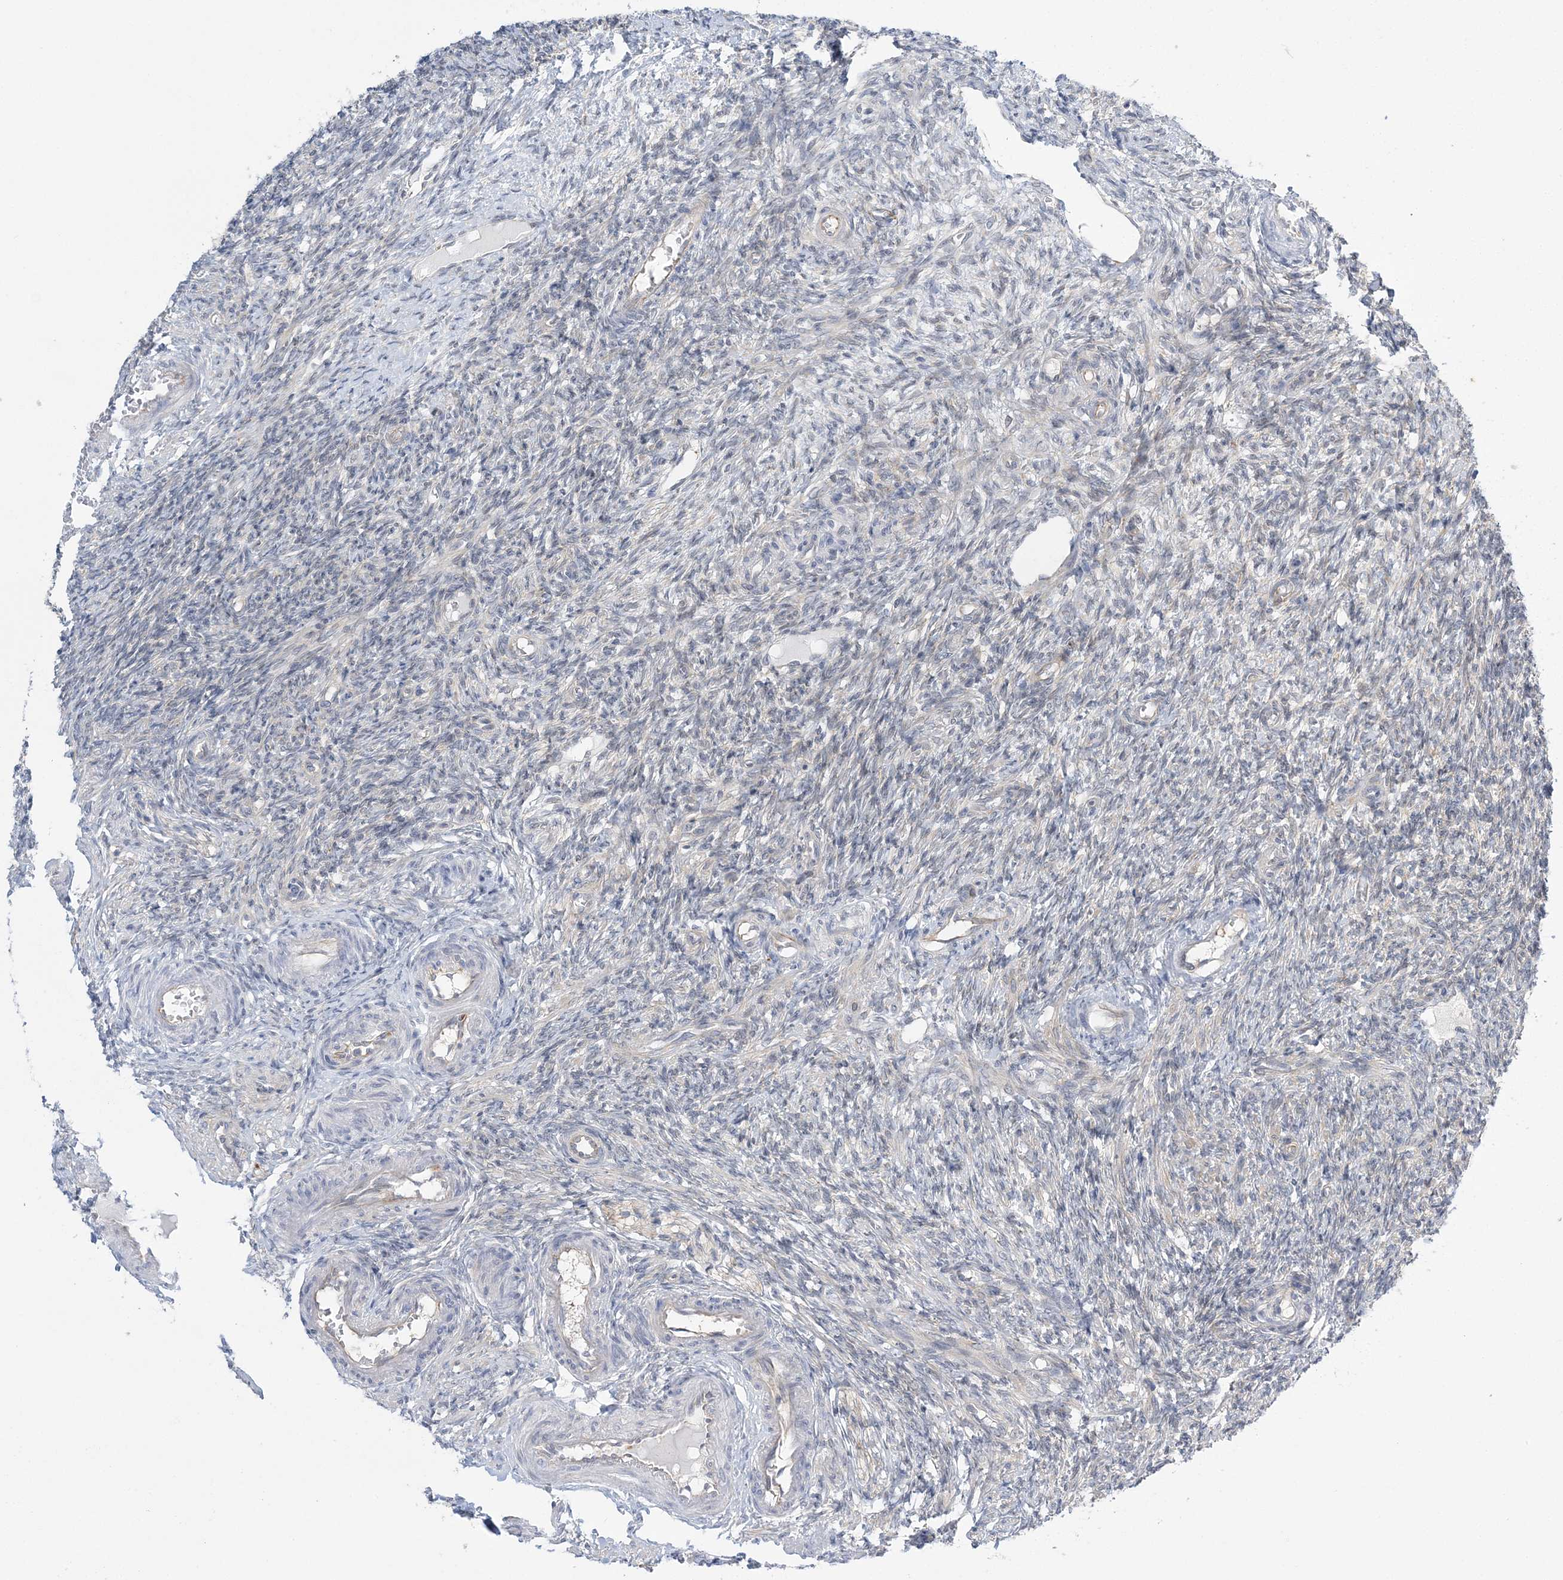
{"staining": {"intensity": "weak", "quantity": "25%-75%", "location": "cytoplasmic/membranous"}, "tissue": "ovary", "cell_type": "Follicle cells", "image_type": "normal", "snomed": [{"axis": "morphology", "description": "Normal tissue, NOS"}, {"axis": "topography", "description": "Ovary"}], "caption": "Protein staining exhibits weak cytoplasmic/membranous positivity in about 25%-75% of follicle cells in normal ovary.", "gene": "THADA", "patient": {"sex": "female", "age": 27}}